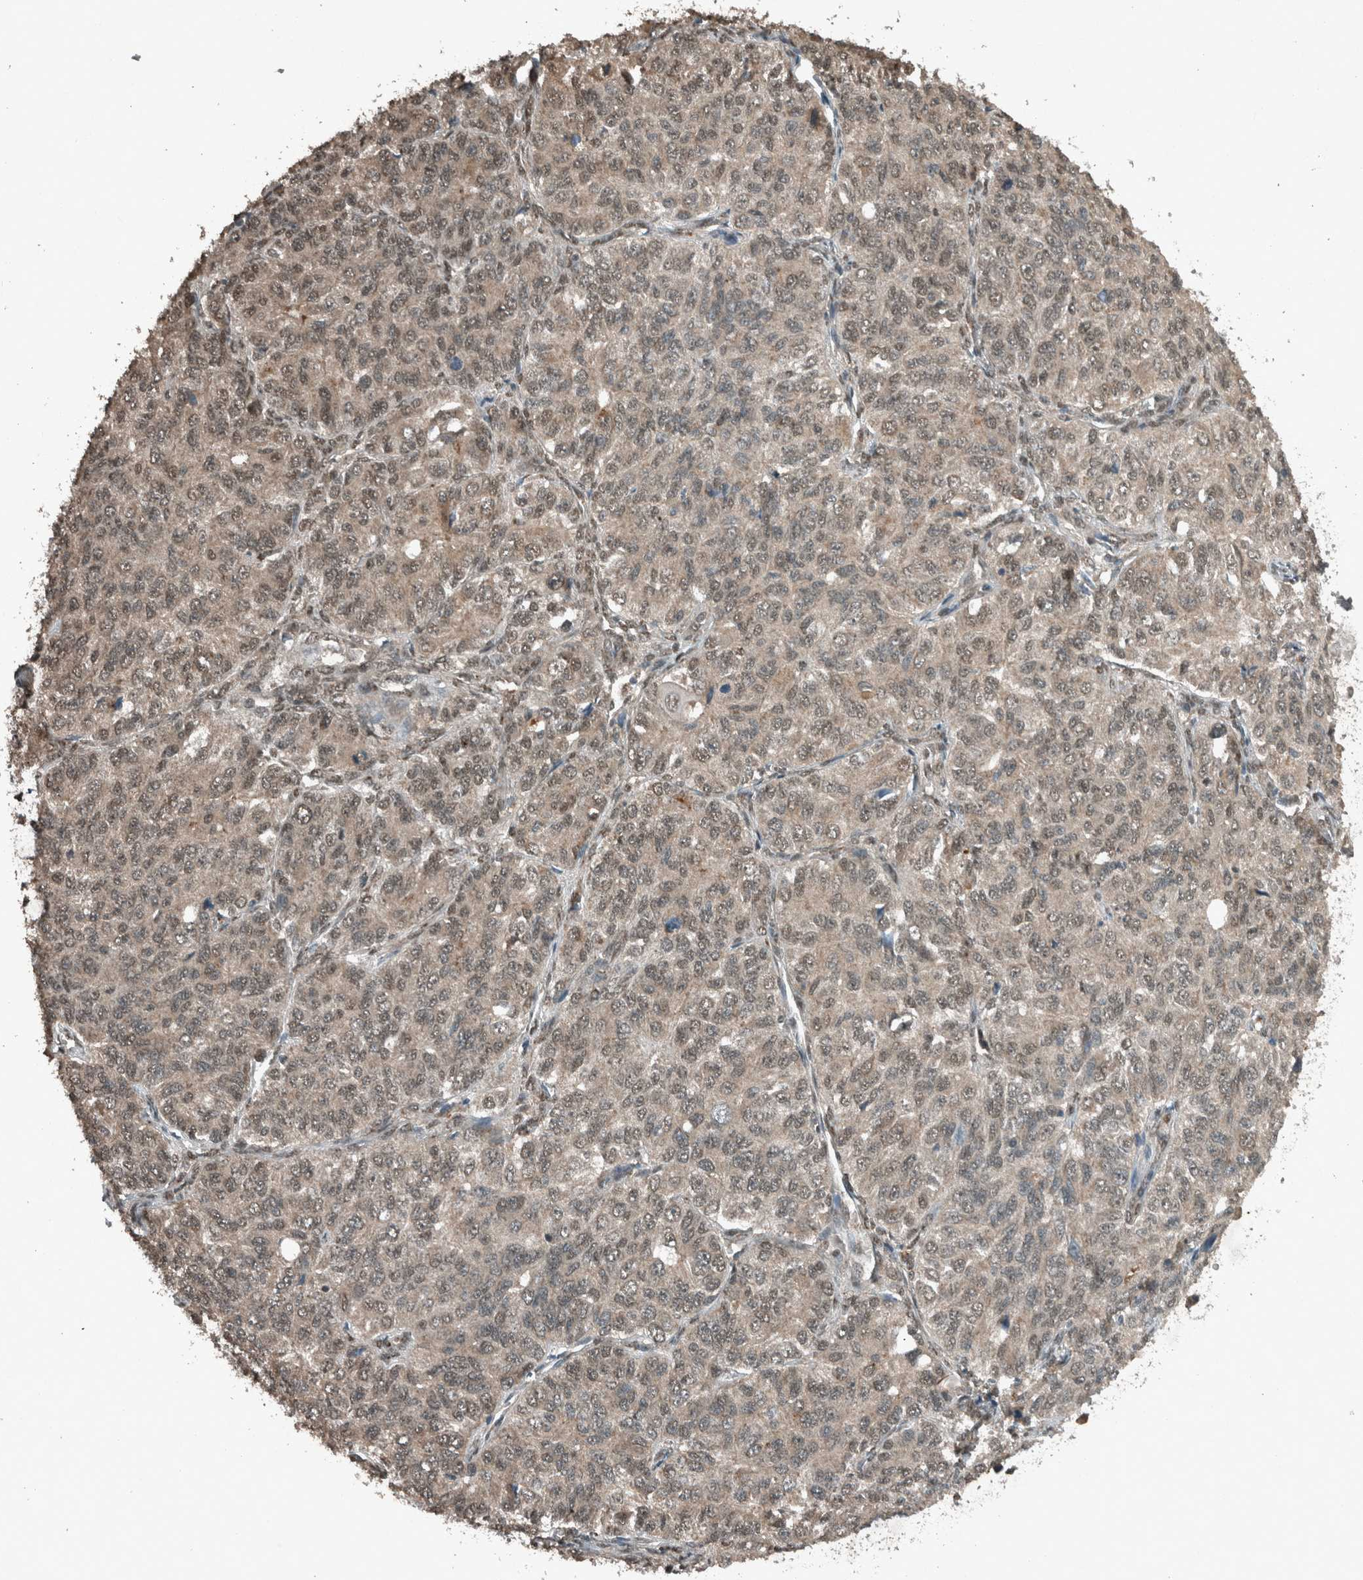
{"staining": {"intensity": "weak", "quantity": ">75%", "location": "cytoplasmic/membranous,nuclear"}, "tissue": "ovarian cancer", "cell_type": "Tumor cells", "image_type": "cancer", "snomed": [{"axis": "morphology", "description": "Carcinoma, endometroid"}, {"axis": "topography", "description": "Ovary"}], "caption": "Immunohistochemical staining of ovarian endometroid carcinoma shows weak cytoplasmic/membranous and nuclear protein positivity in about >75% of tumor cells.", "gene": "ARHGEF12", "patient": {"sex": "female", "age": 51}}